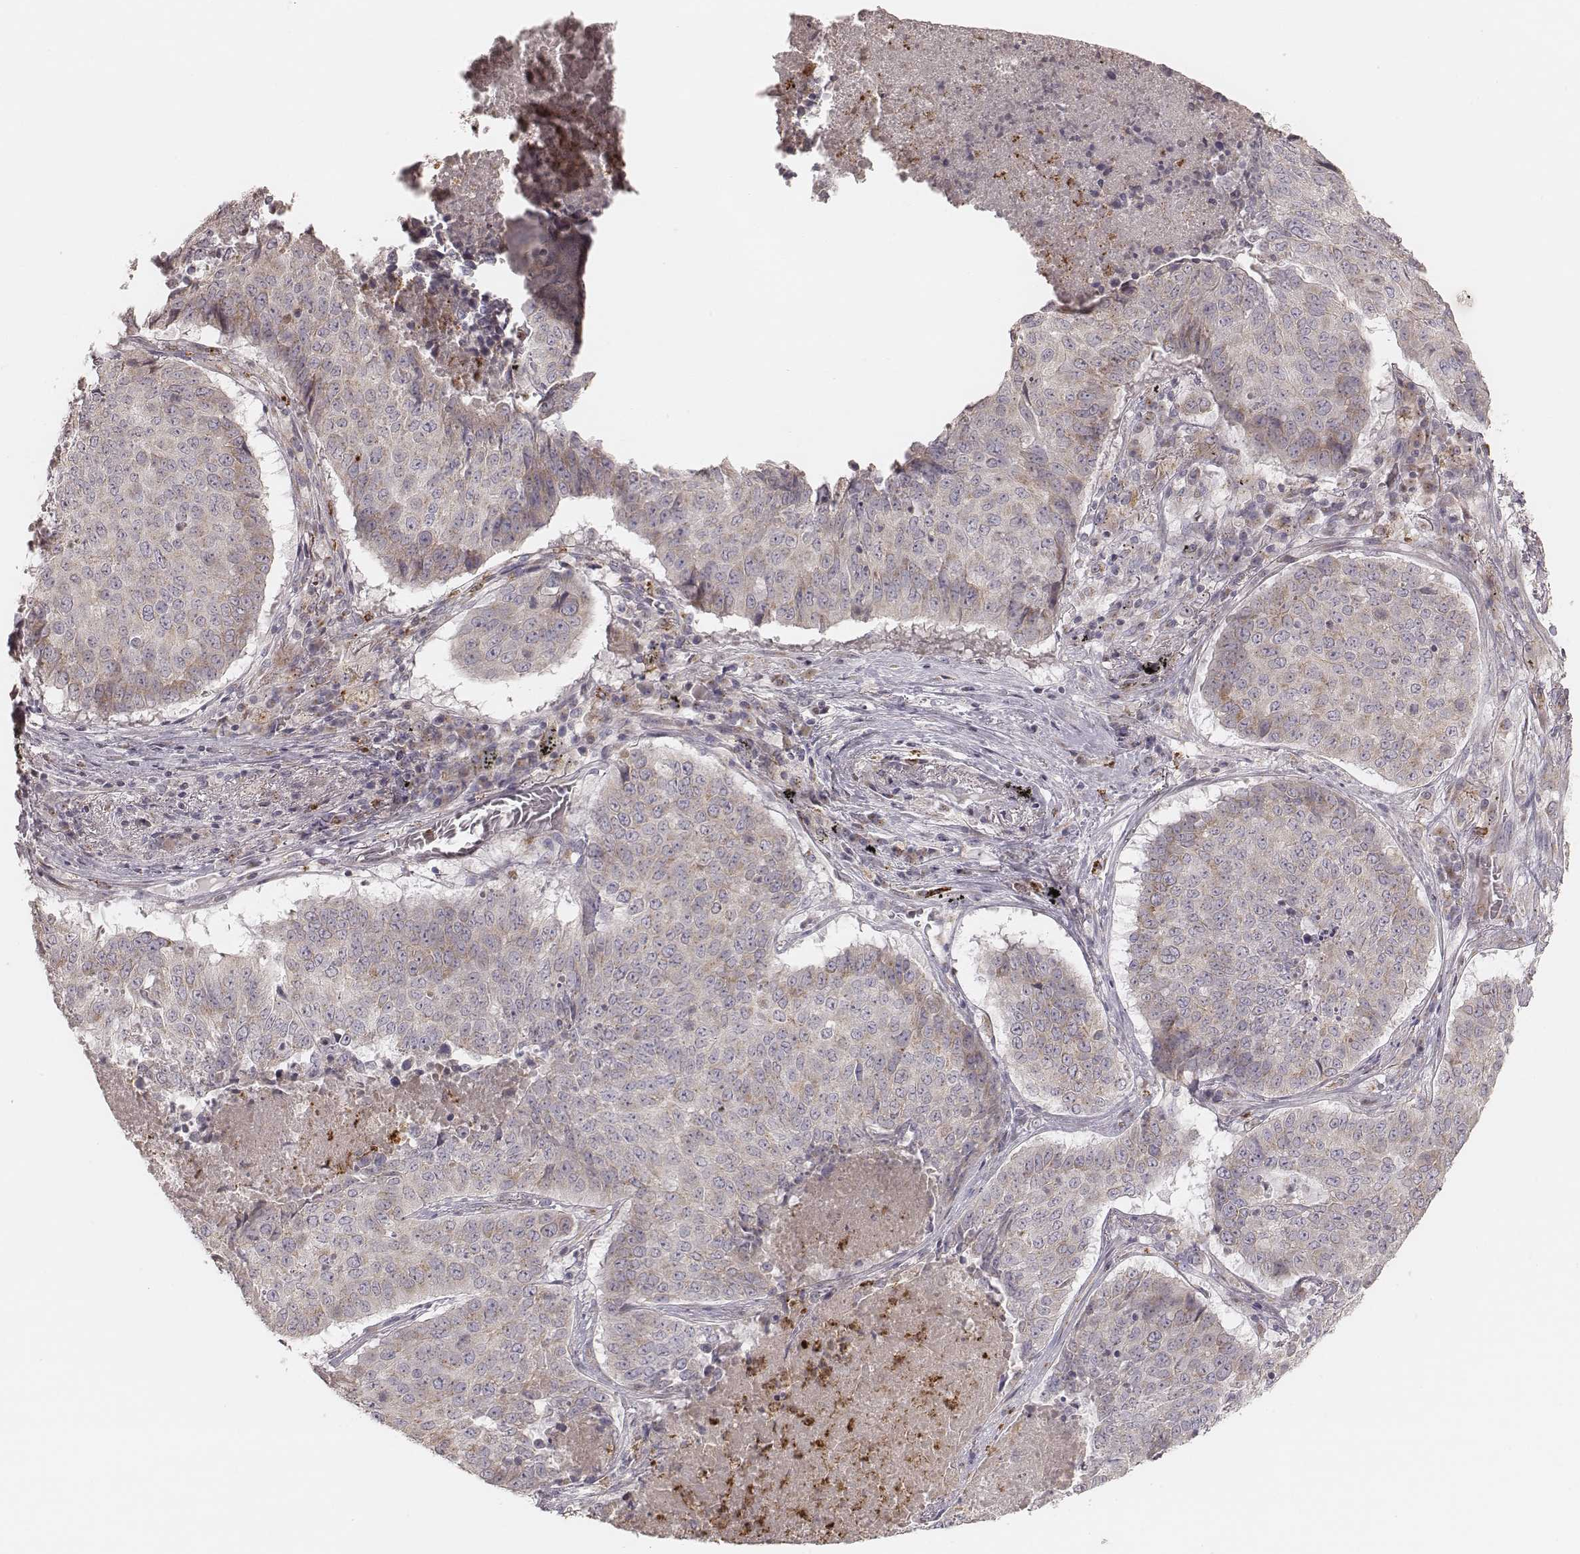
{"staining": {"intensity": "weak", "quantity": ">75%", "location": "cytoplasmic/membranous"}, "tissue": "lung cancer", "cell_type": "Tumor cells", "image_type": "cancer", "snomed": [{"axis": "morphology", "description": "Normal tissue, NOS"}, {"axis": "morphology", "description": "Squamous cell carcinoma, NOS"}, {"axis": "topography", "description": "Bronchus"}, {"axis": "topography", "description": "Lung"}], "caption": "DAB immunohistochemical staining of squamous cell carcinoma (lung) displays weak cytoplasmic/membranous protein expression in about >75% of tumor cells.", "gene": "ABCA7", "patient": {"sex": "male", "age": 64}}